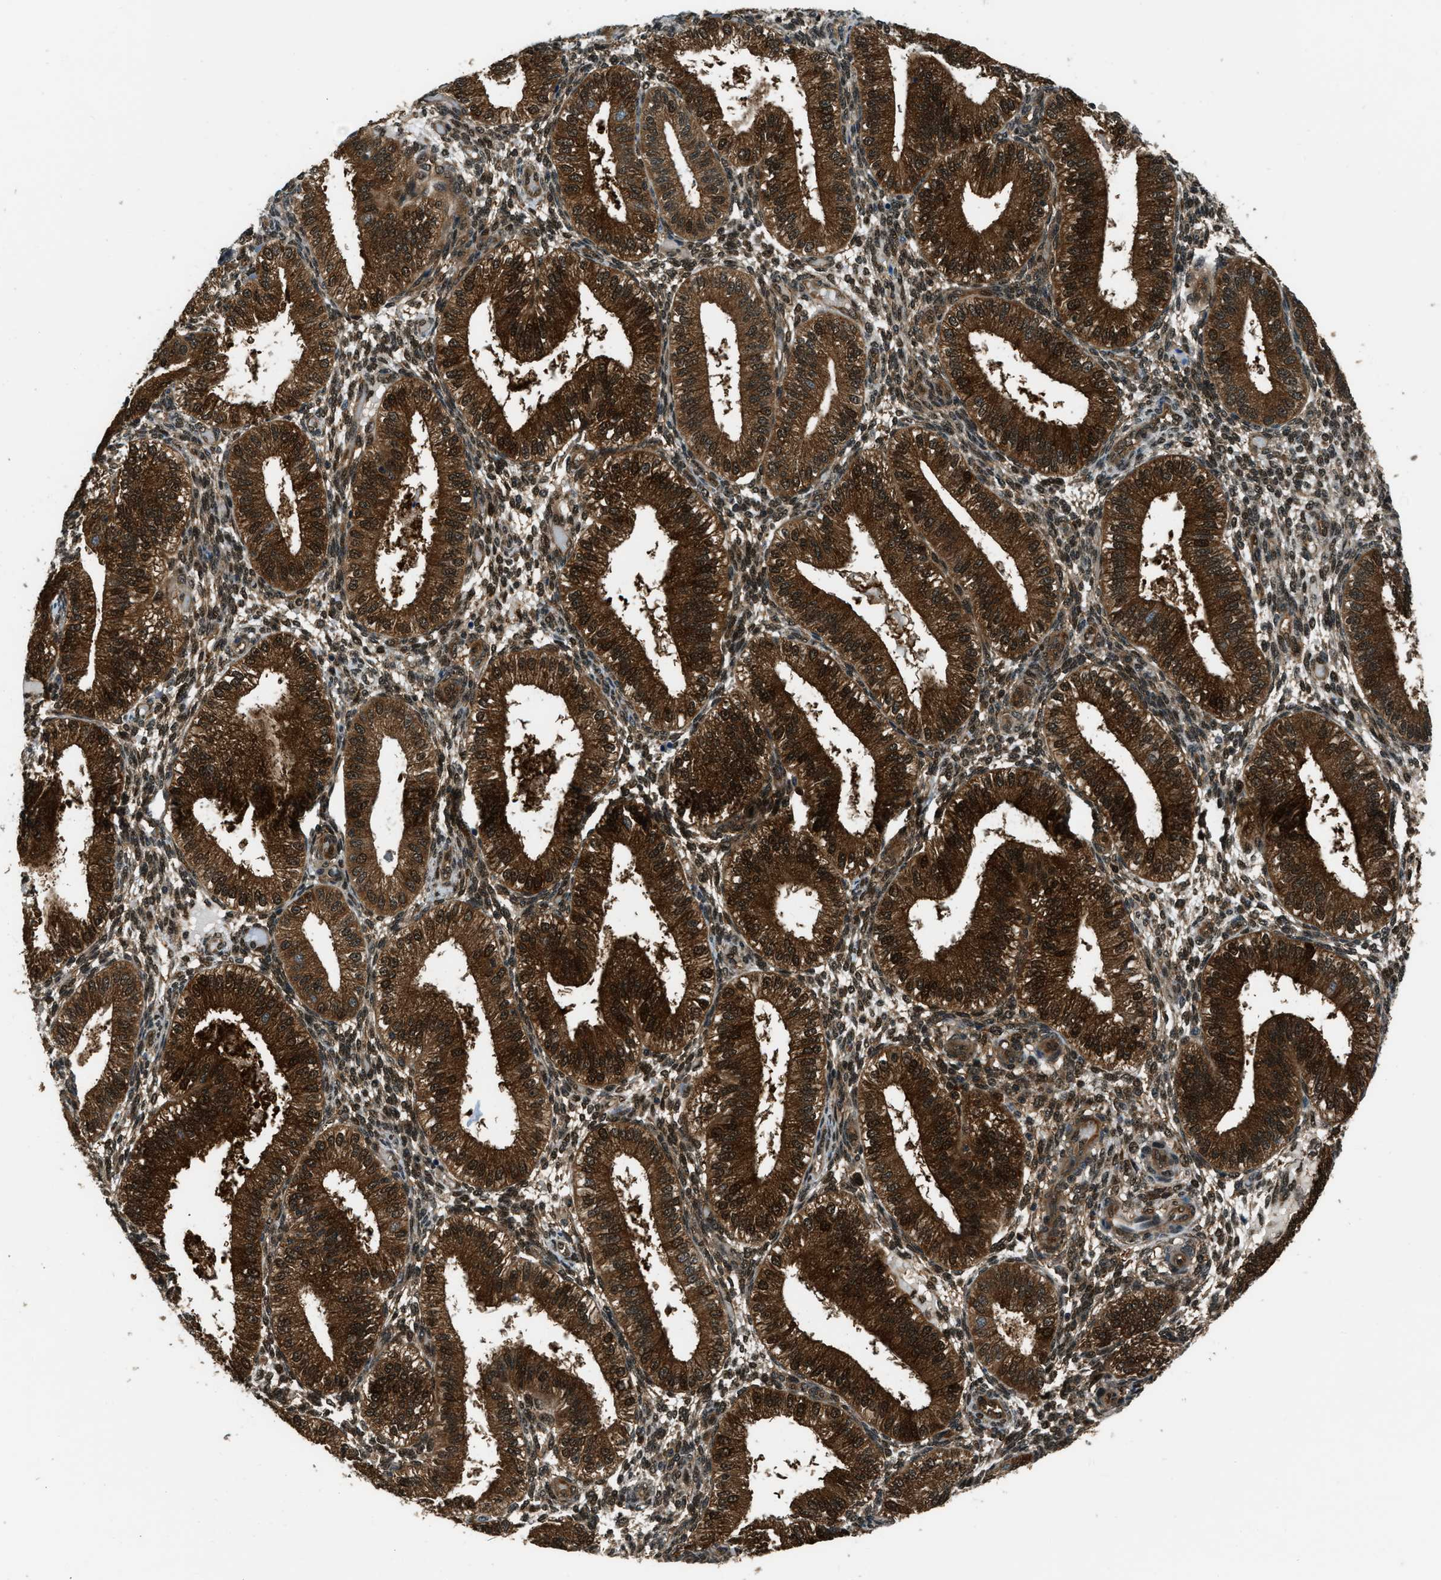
{"staining": {"intensity": "strong", "quantity": "25%-75%", "location": "cytoplasmic/membranous,nuclear"}, "tissue": "endometrium", "cell_type": "Cells in endometrial stroma", "image_type": "normal", "snomed": [{"axis": "morphology", "description": "Normal tissue, NOS"}, {"axis": "topography", "description": "Endometrium"}], "caption": "Protein analysis of benign endometrium displays strong cytoplasmic/membranous,nuclear positivity in about 25%-75% of cells in endometrial stroma.", "gene": "NUDCD3", "patient": {"sex": "female", "age": 39}}